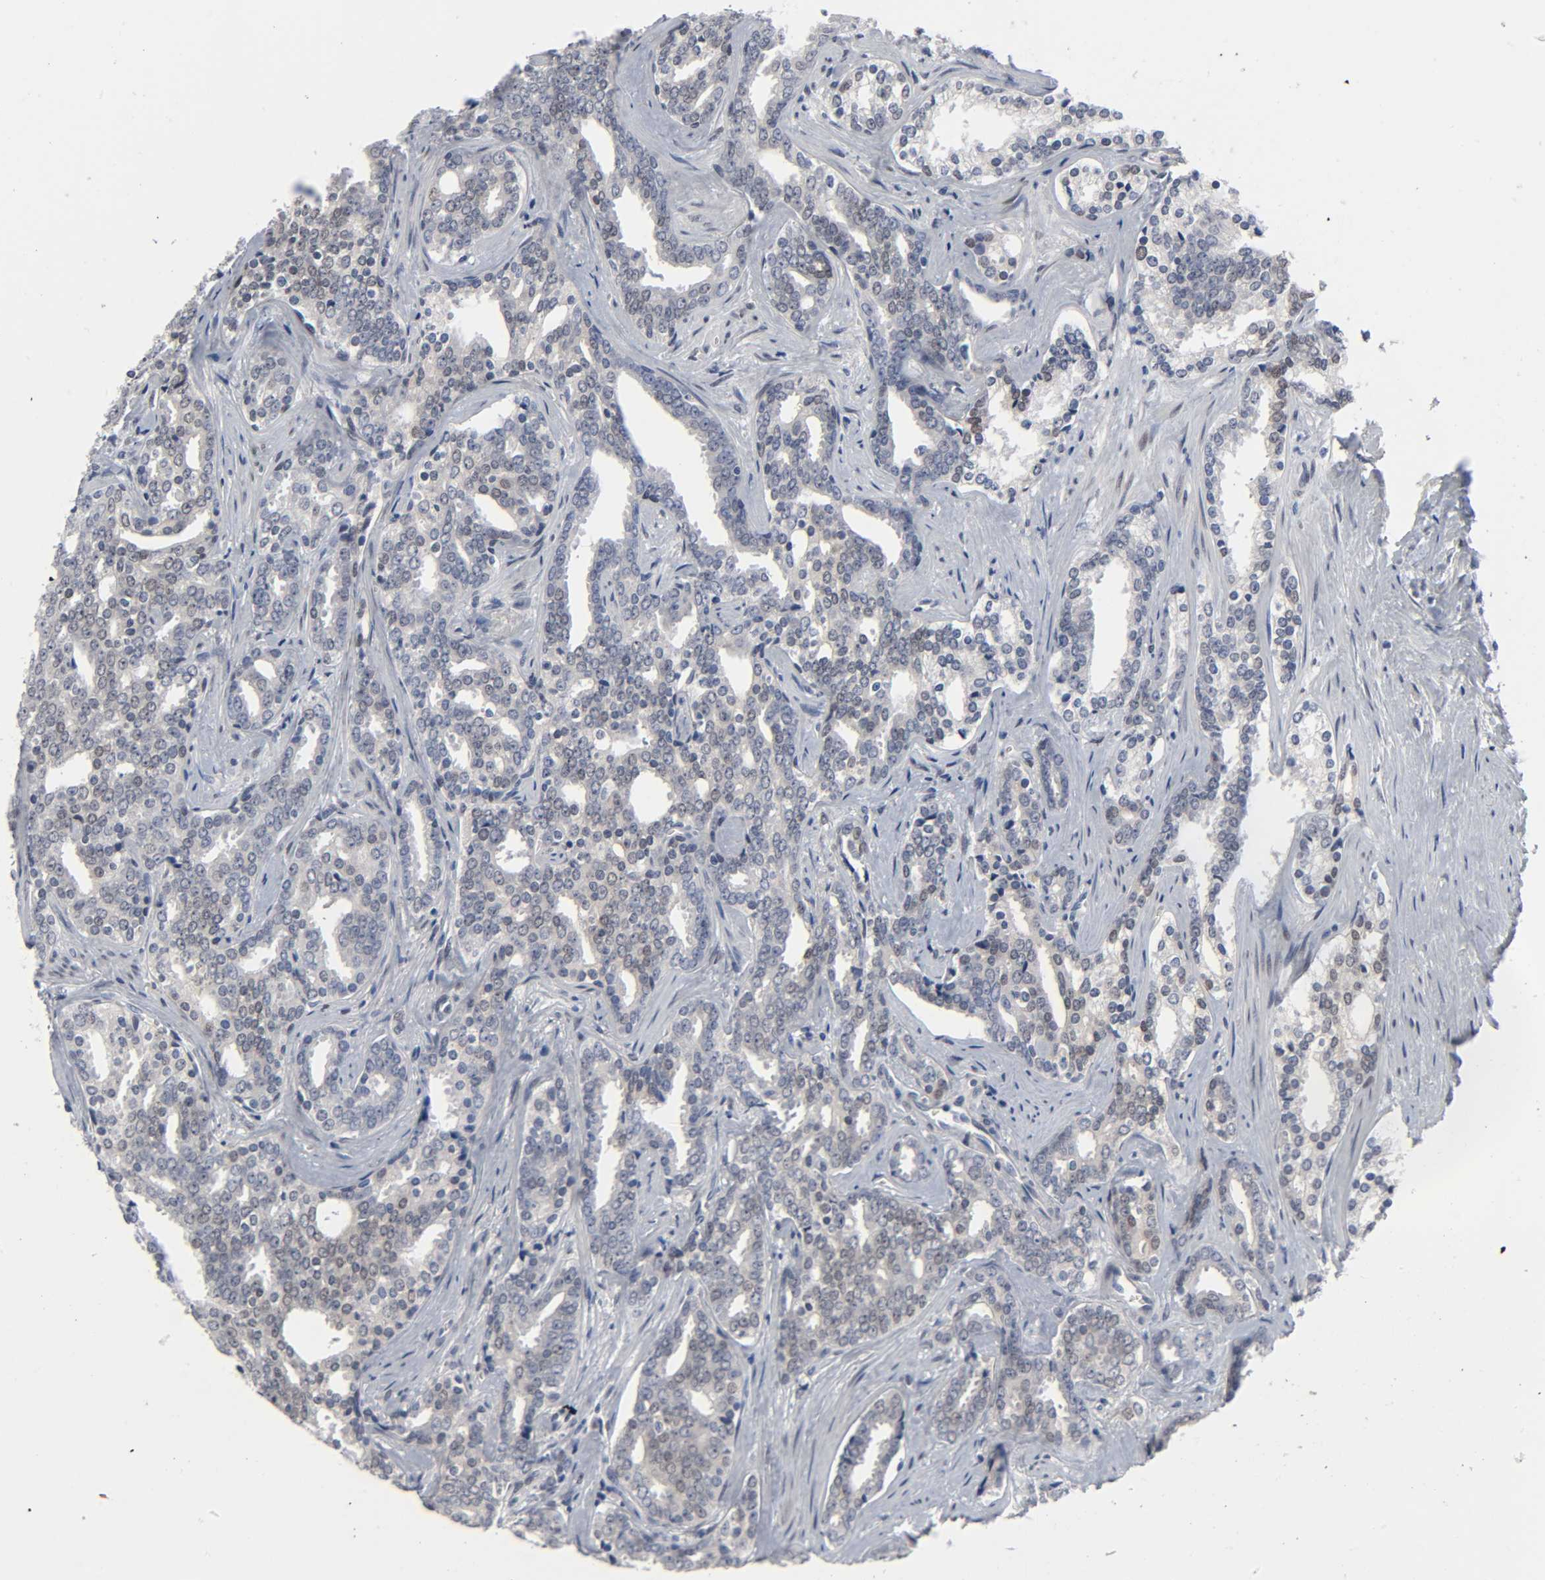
{"staining": {"intensity": "negative", "quantity": "none", "location": "none"}, "tissue": "prostate cancer", "cell_type": "Tumor cells", "image_type": "cancer", "snomed": [{"axis": "morphology", "description": "Adenocarcinoma, High grade"}, {"axis": "topography", "description": "Prostate"}], "caption": "Human prostate high-grade adenocarcinoma stained for a protein using immunohistochemistry (IHC) shows no expression in tumor cells.", "gene": "SALL2", "patient": {"sex": "male", "age": 67}}